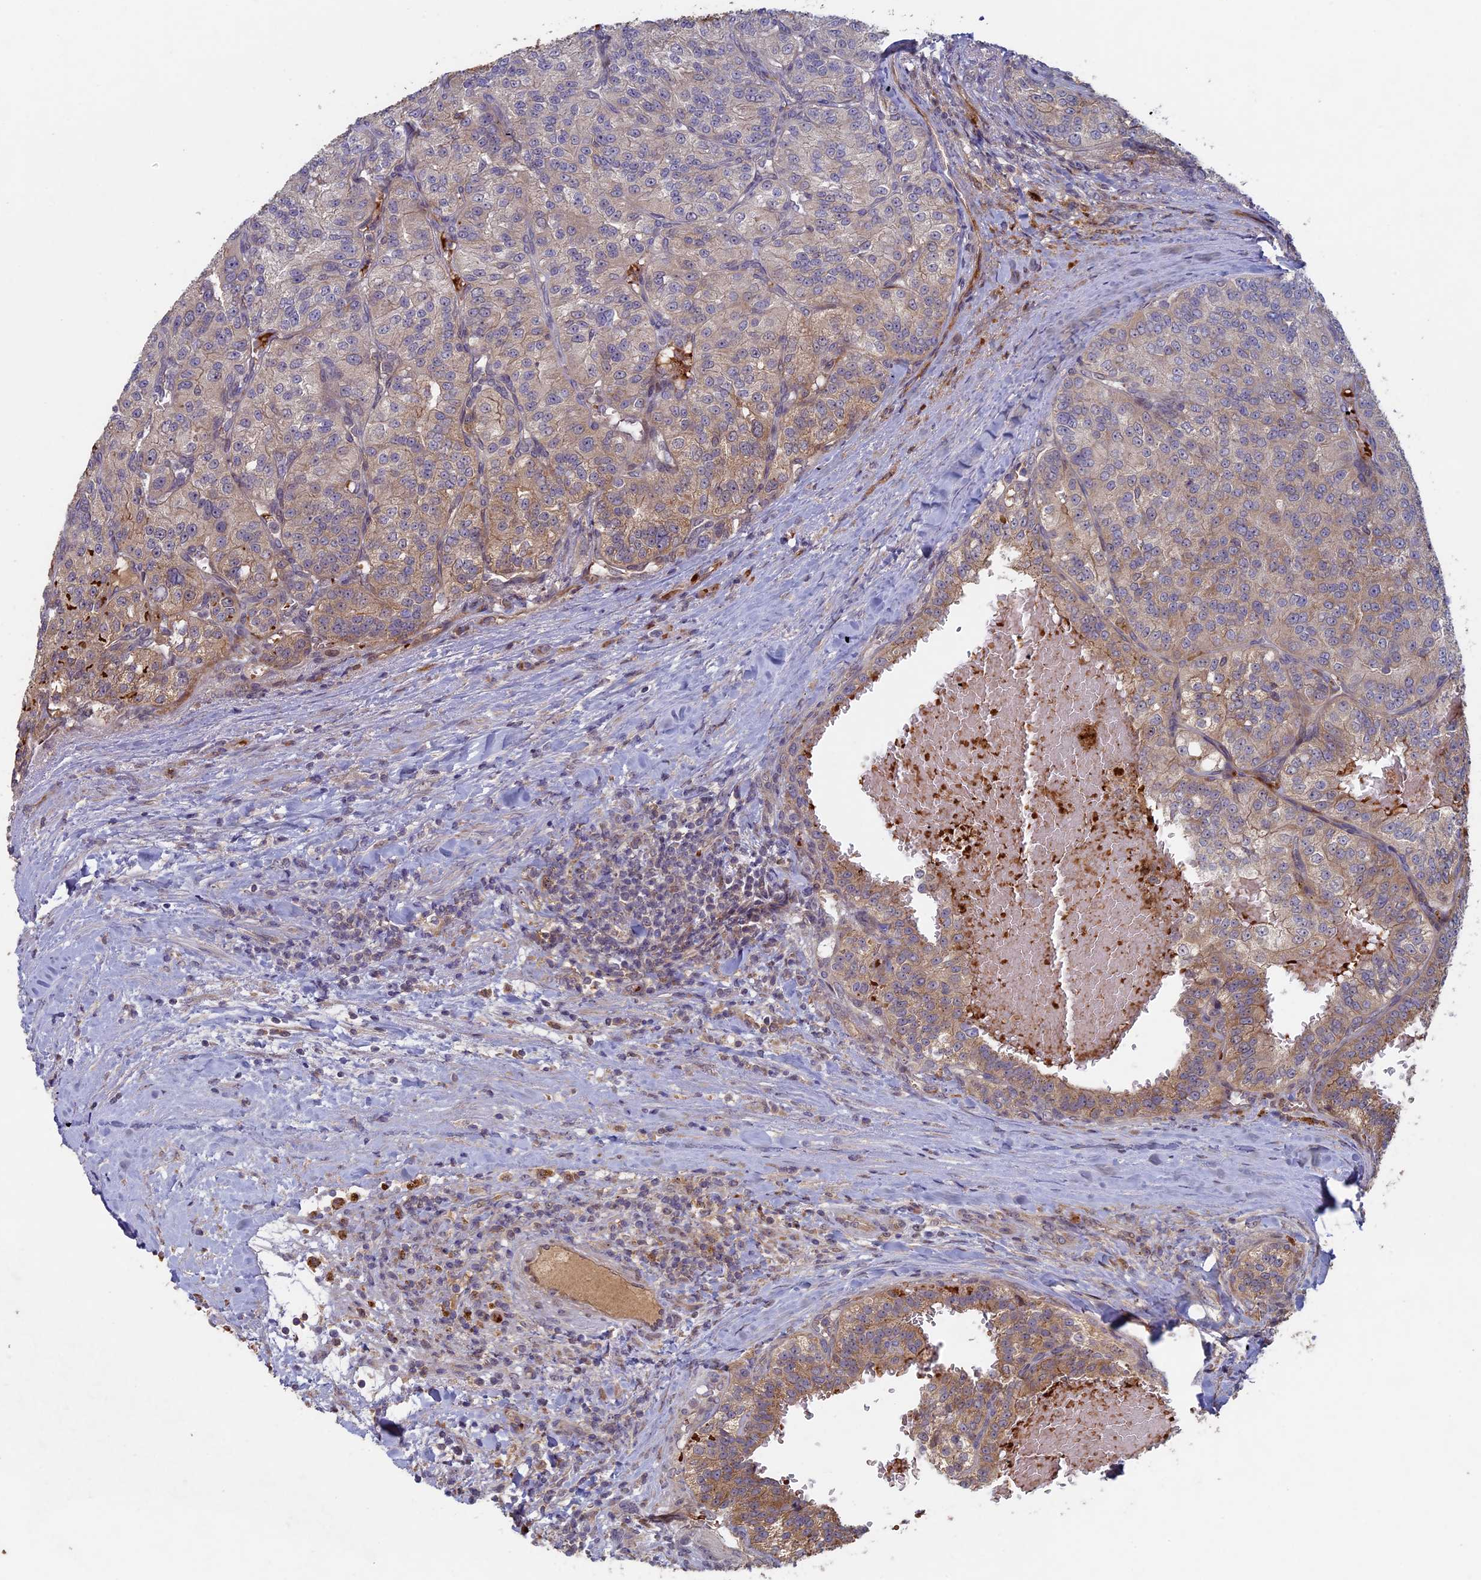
{"staining": {"intensity": "moderate", "quantity": "<25%", "location": "cytoplasmic/membranous"}, "tissue": "renal cancer", "cell_type": "Tumor cells", "image_type": "cancer", "snomed": [{"axis": "morphology", "description": "Adenocarcinoma, NOS"}, {"axis": "topography", "description": "Kidney"}], "caption": "A micrograph of adenocarcinoma (renal) stained for a protein shows moderate cytoplasmic/membranous brown staining in tumor cells.", "gene": "RCCD1", "patient": {"sex": "female", "age": 63}}